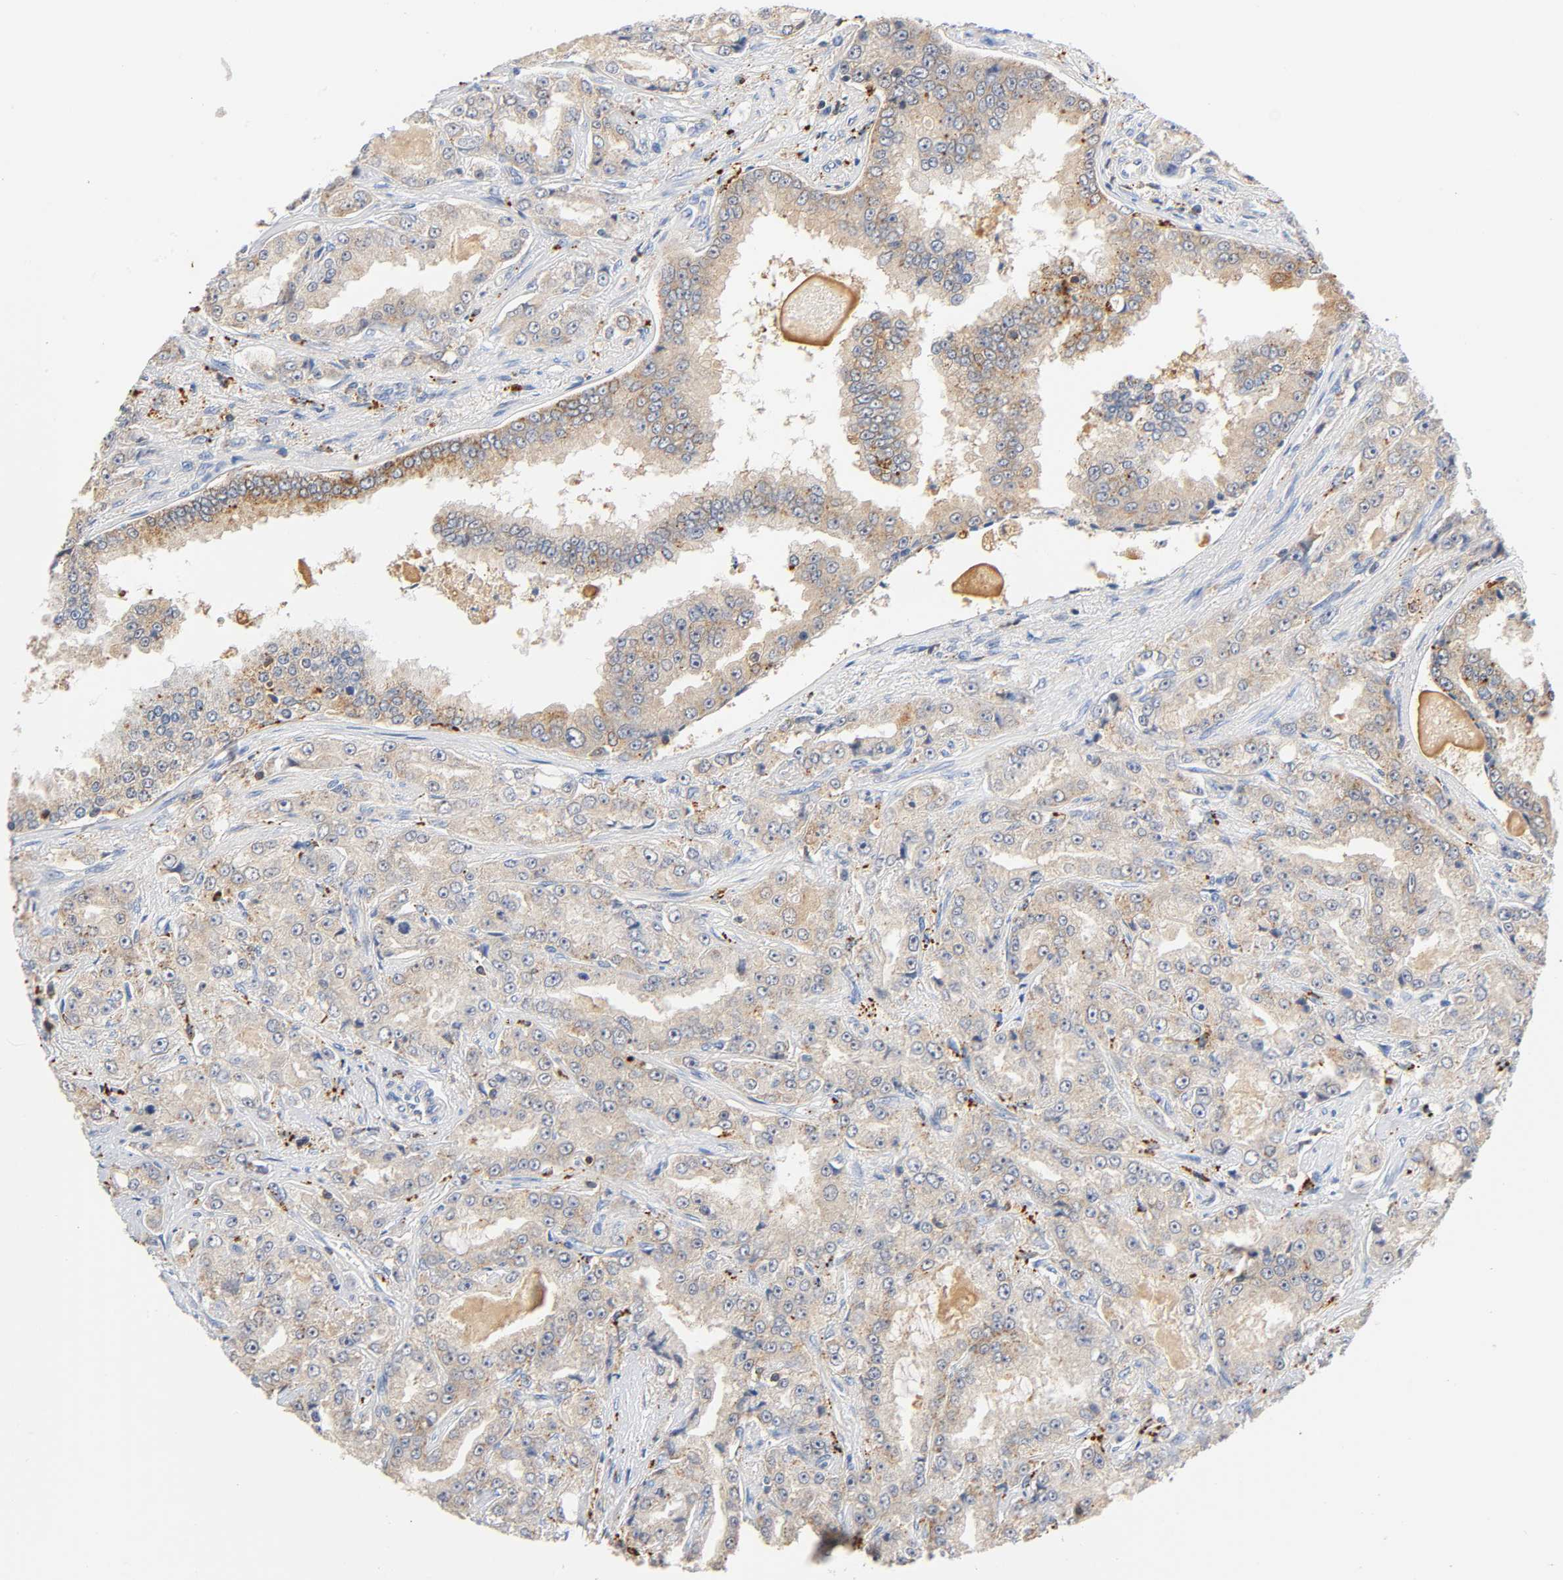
{"staining": {"intensity": "weak", "quantity": "25%-75%", "location": "cytoplasmic/membranous"}, "tissue": "prostate cancer", "cell_type": "Tumor cells", "image_type": "cancer", "snomed": [{"axis": "morphology", "description": "Adenocarcinoma, High grade"}, {"axis": "topography", "description": "Prostate"}], "caption": "Prostate cancer (adenocarcinoma (high-grade)) stained with a brown dye displays weak cytoplasmic/membranous positive positivity in approximately 25%-75% of tumor cells.", "gene": "UCKL1", "patient": {"sex": "male", "age": 73}}